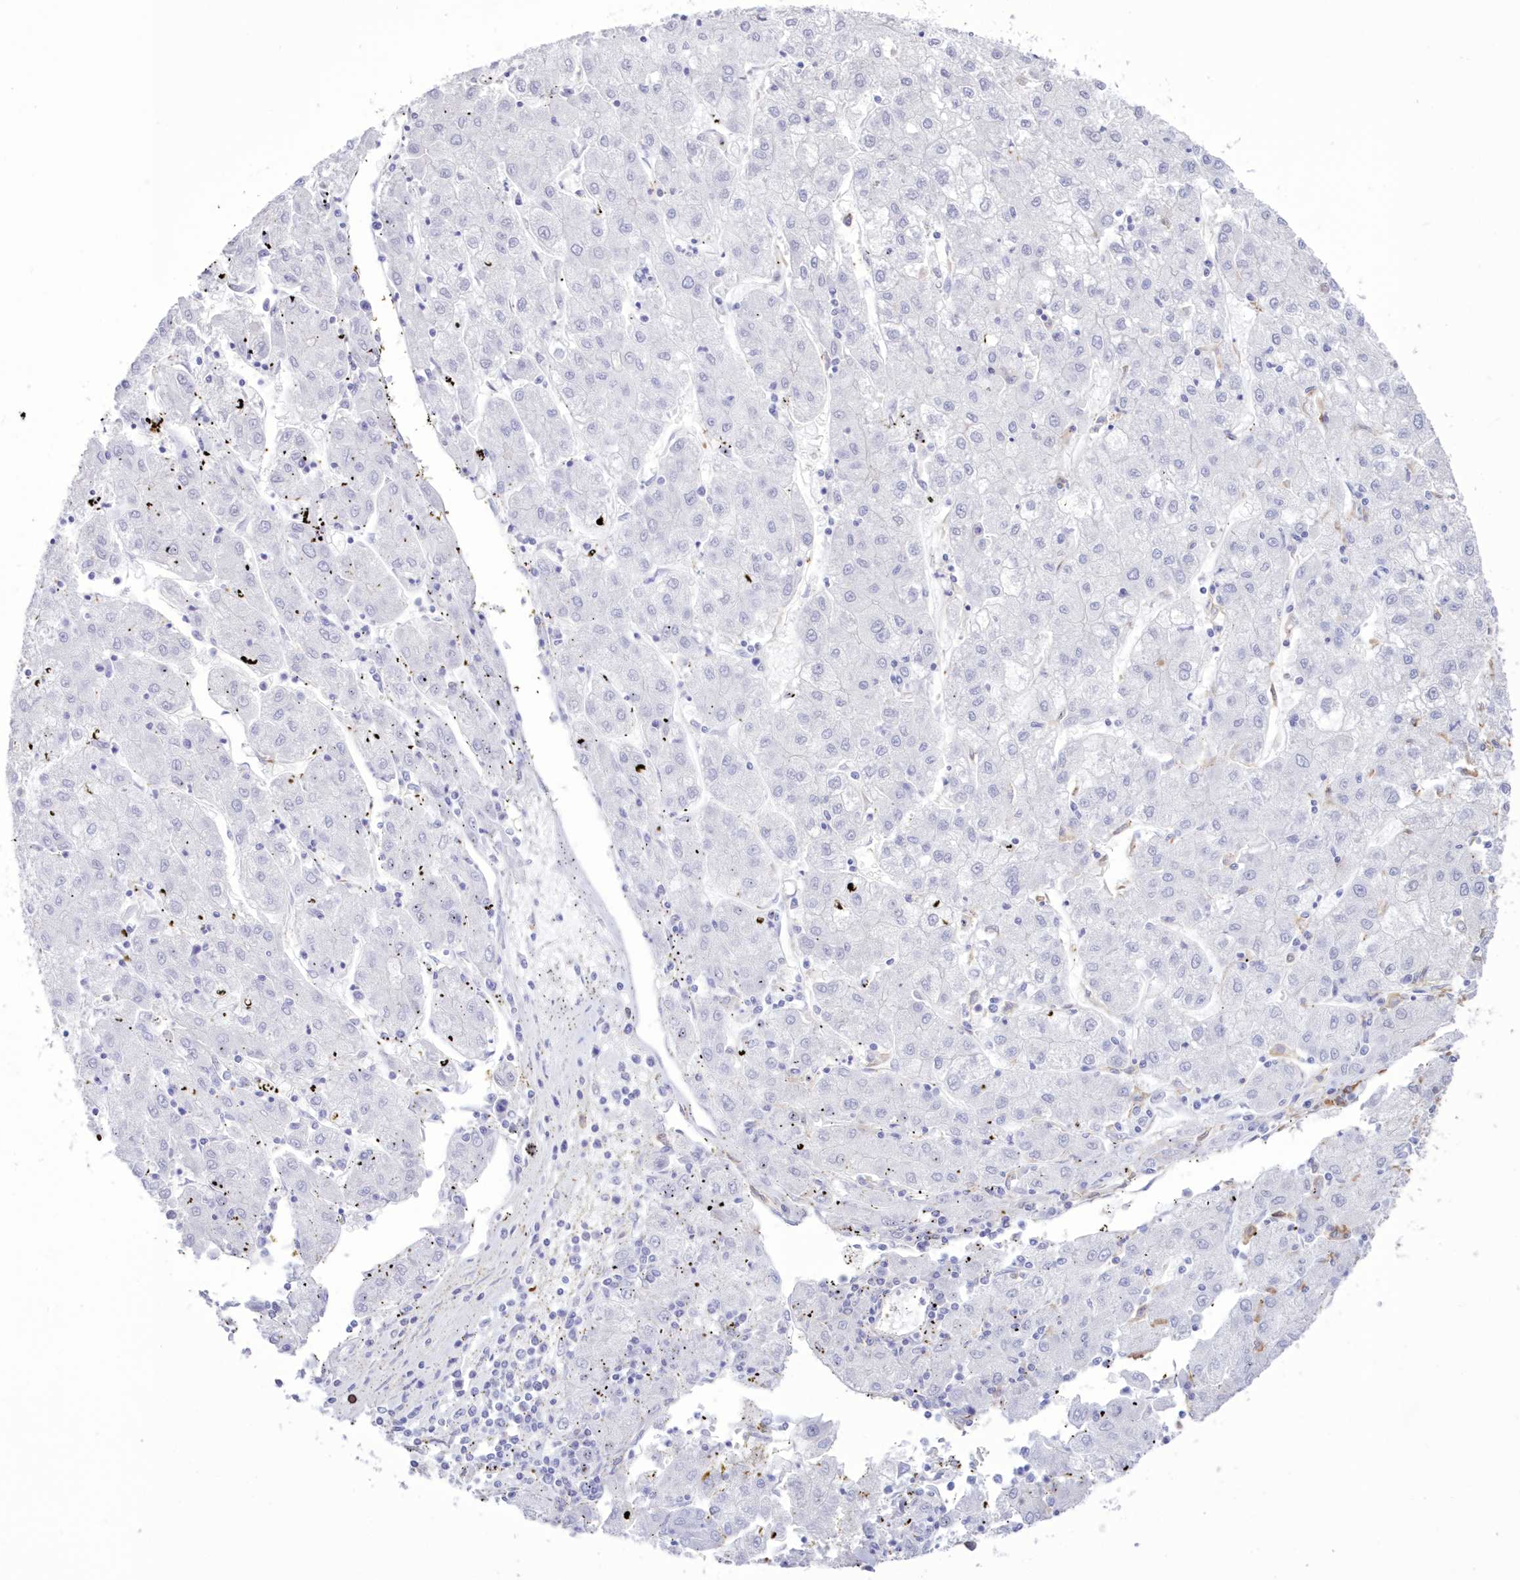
{"staining": {"intensity": "negative", "quantity": "none", "location": "none"}, "tissue": "liver cancer", "cell_type": "Tumor cells", "image_type": "cancer", "snomed": [{"axis": "morphology", "description": "Carcinoma, Hepatocellular, NOS"}, {"axis": "topography", "description": "Liver"}], "caption": "A histopathology image of liver cancer stained for a protein reveals no brown staining in tumor cells.", "gene": "C11orf1", "patient": {"sex": "male", "age": 72}}